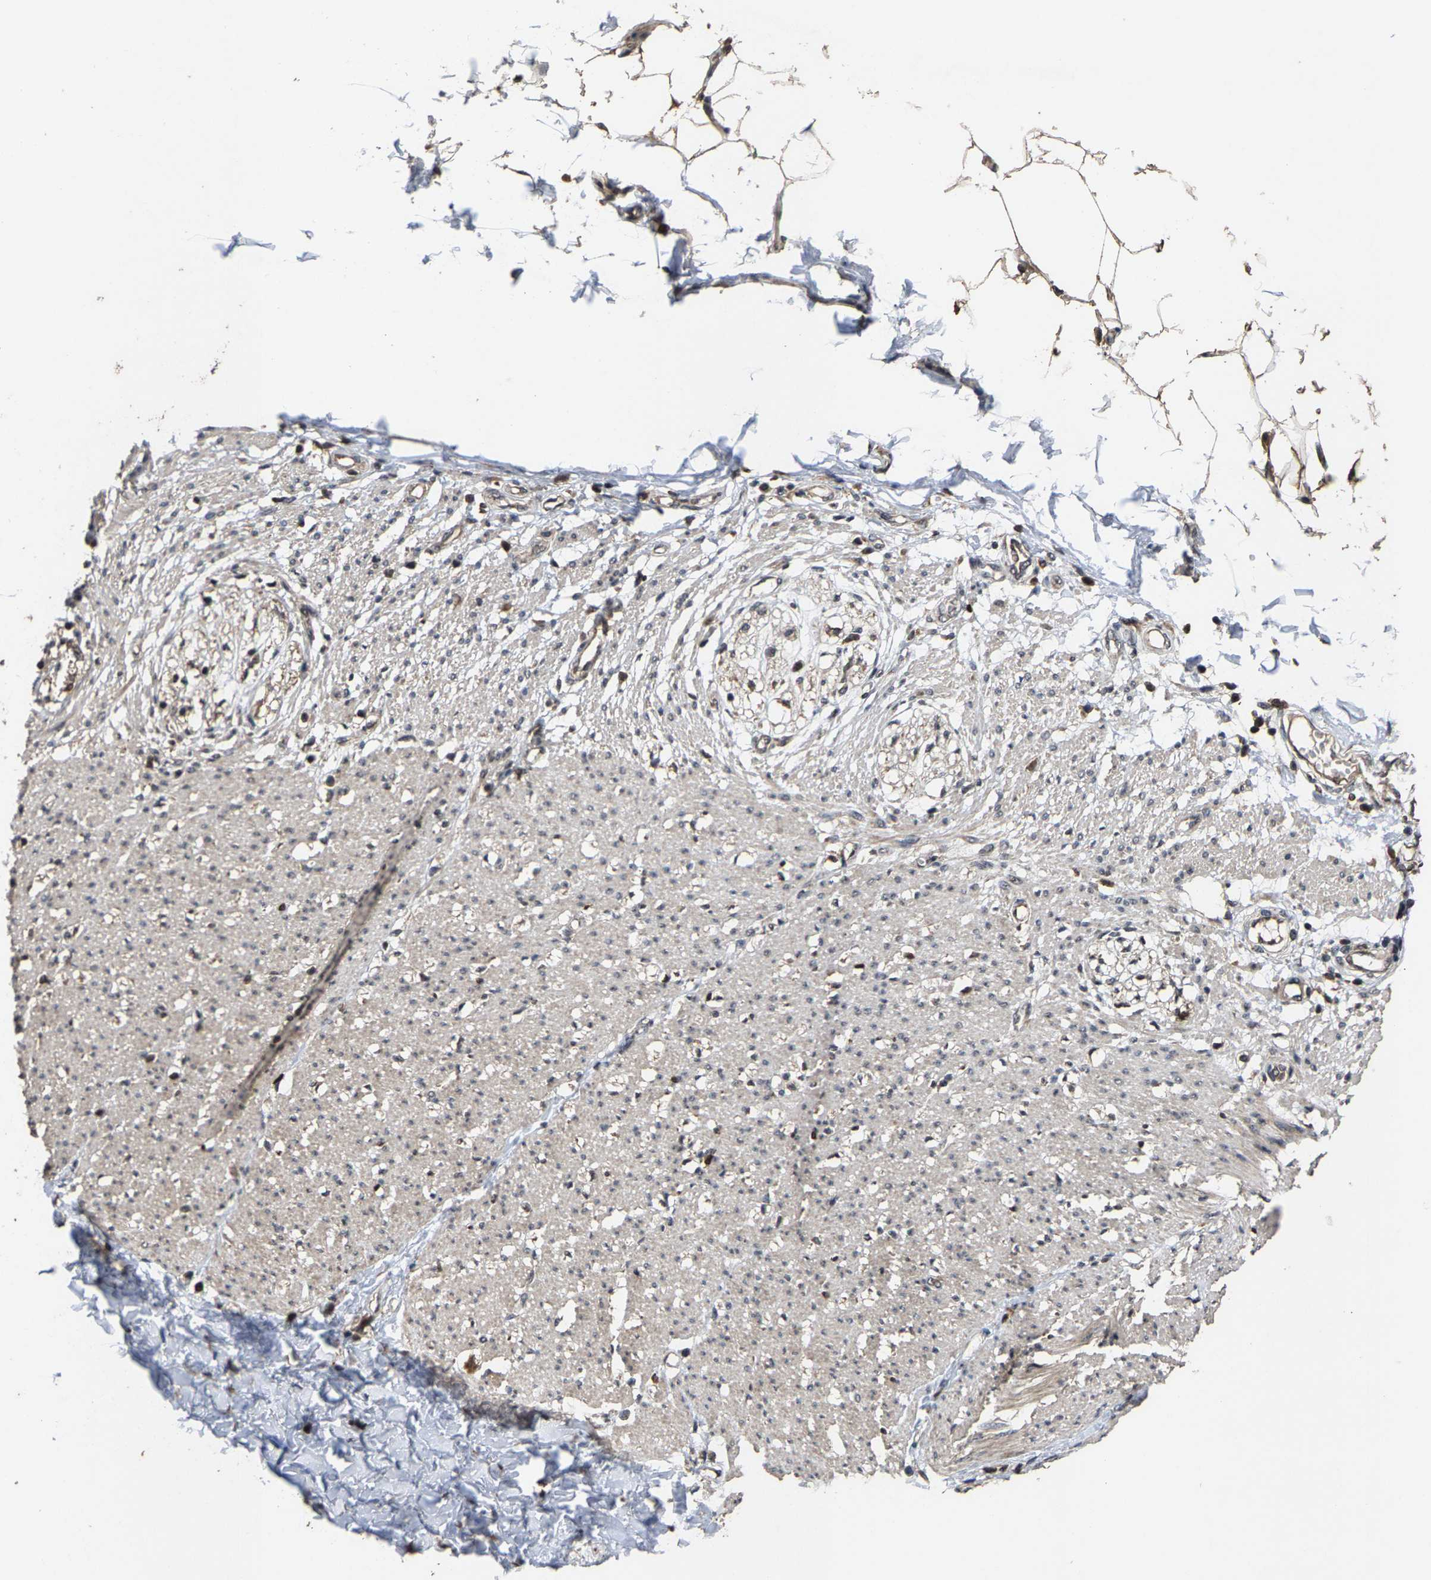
{"staining": {"intensity": "moderate", "quantity": ">75%", "location": "cytoplasmic/membranous,nuclear"}, "tissue": "smooth muscle", "cell_type": "Smooth muscle cells", "image_type": "normal", "snomed": [{"axis": "morphology", "description": "Normal tissue, NOS"}, {"axis": "morphology", "description": "Adenocarcinoma, NOS"}, {"axis": "topography", "description": "Colon"}, {"axis": "topography", "description": "Peripheral nerve tissue"}], "caption": "Immunohistochemistry (IHC) (DAB (3,3'-diaminobenzidine)) staining of unremarkable human smooth muscle exhibits moderate cytoplasmic/membranous,nuclear protein positivity in about >75% of smooth muscle cells.", "gene": "HAUS6", "patient": {"sex": "male", "age": 14}}